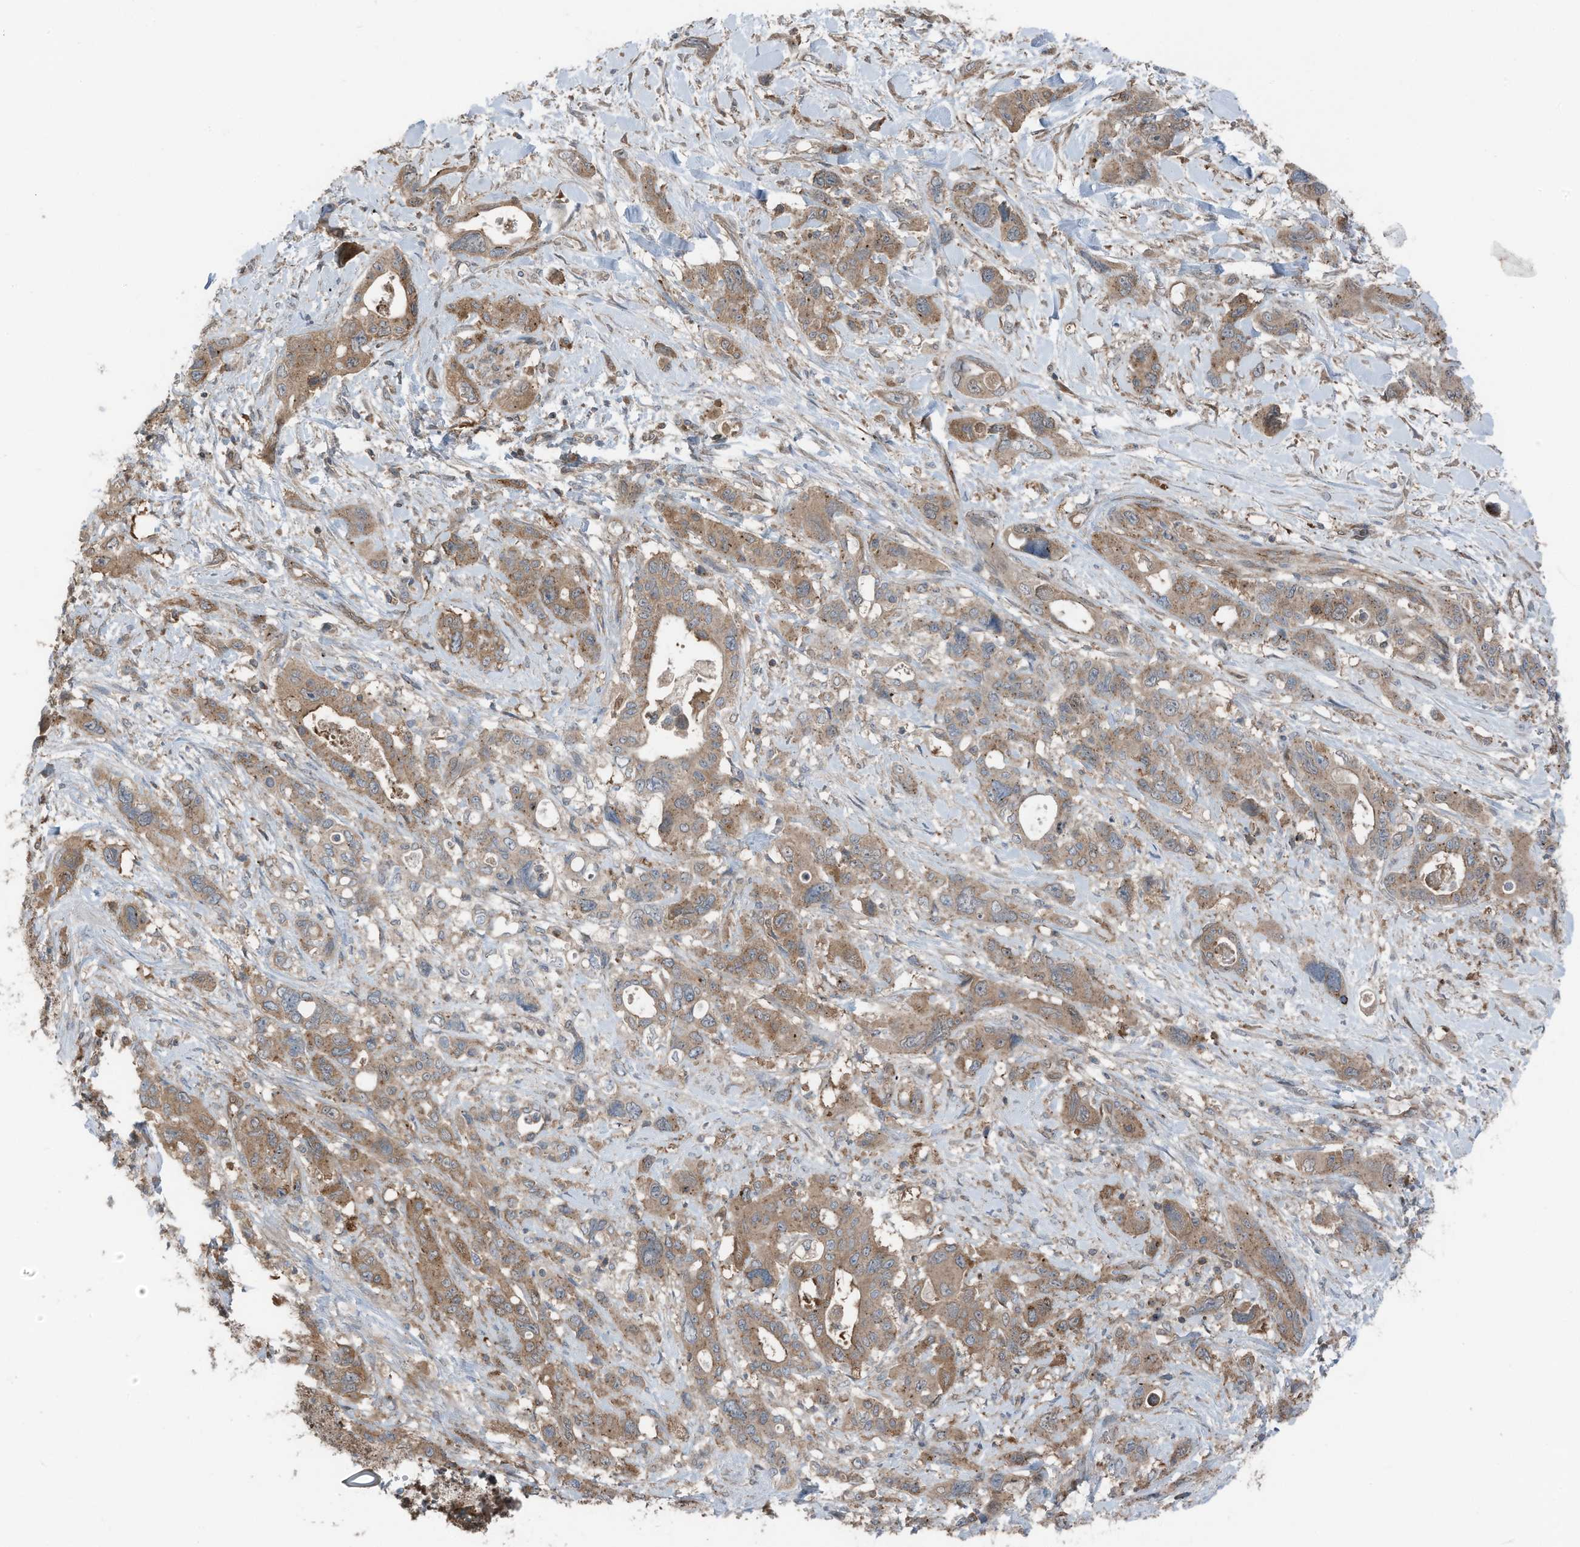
{"staining": {"intensity": "moderate", "quantity": ">75%", "location": "cytoplasmic/membranous"}, "tissue": "pancreatic cancer", "cell_type": "Tumor cells", "image_type": "cancer", "snomed": [{"axis": "morphology", "description": "Adenocarcinoma, NOS"}, {"axis": "topography", "description": "Pancreas"}], "caption": "Pancreatic adenocarcinoma was stained to show a protein in brown. There is medium levels of moderate cytoplasmic/membranous staining in approximately >75% of tumor cells.", "gene": "TXNDC9", "patient": {"sex": "male", "age": 46}}